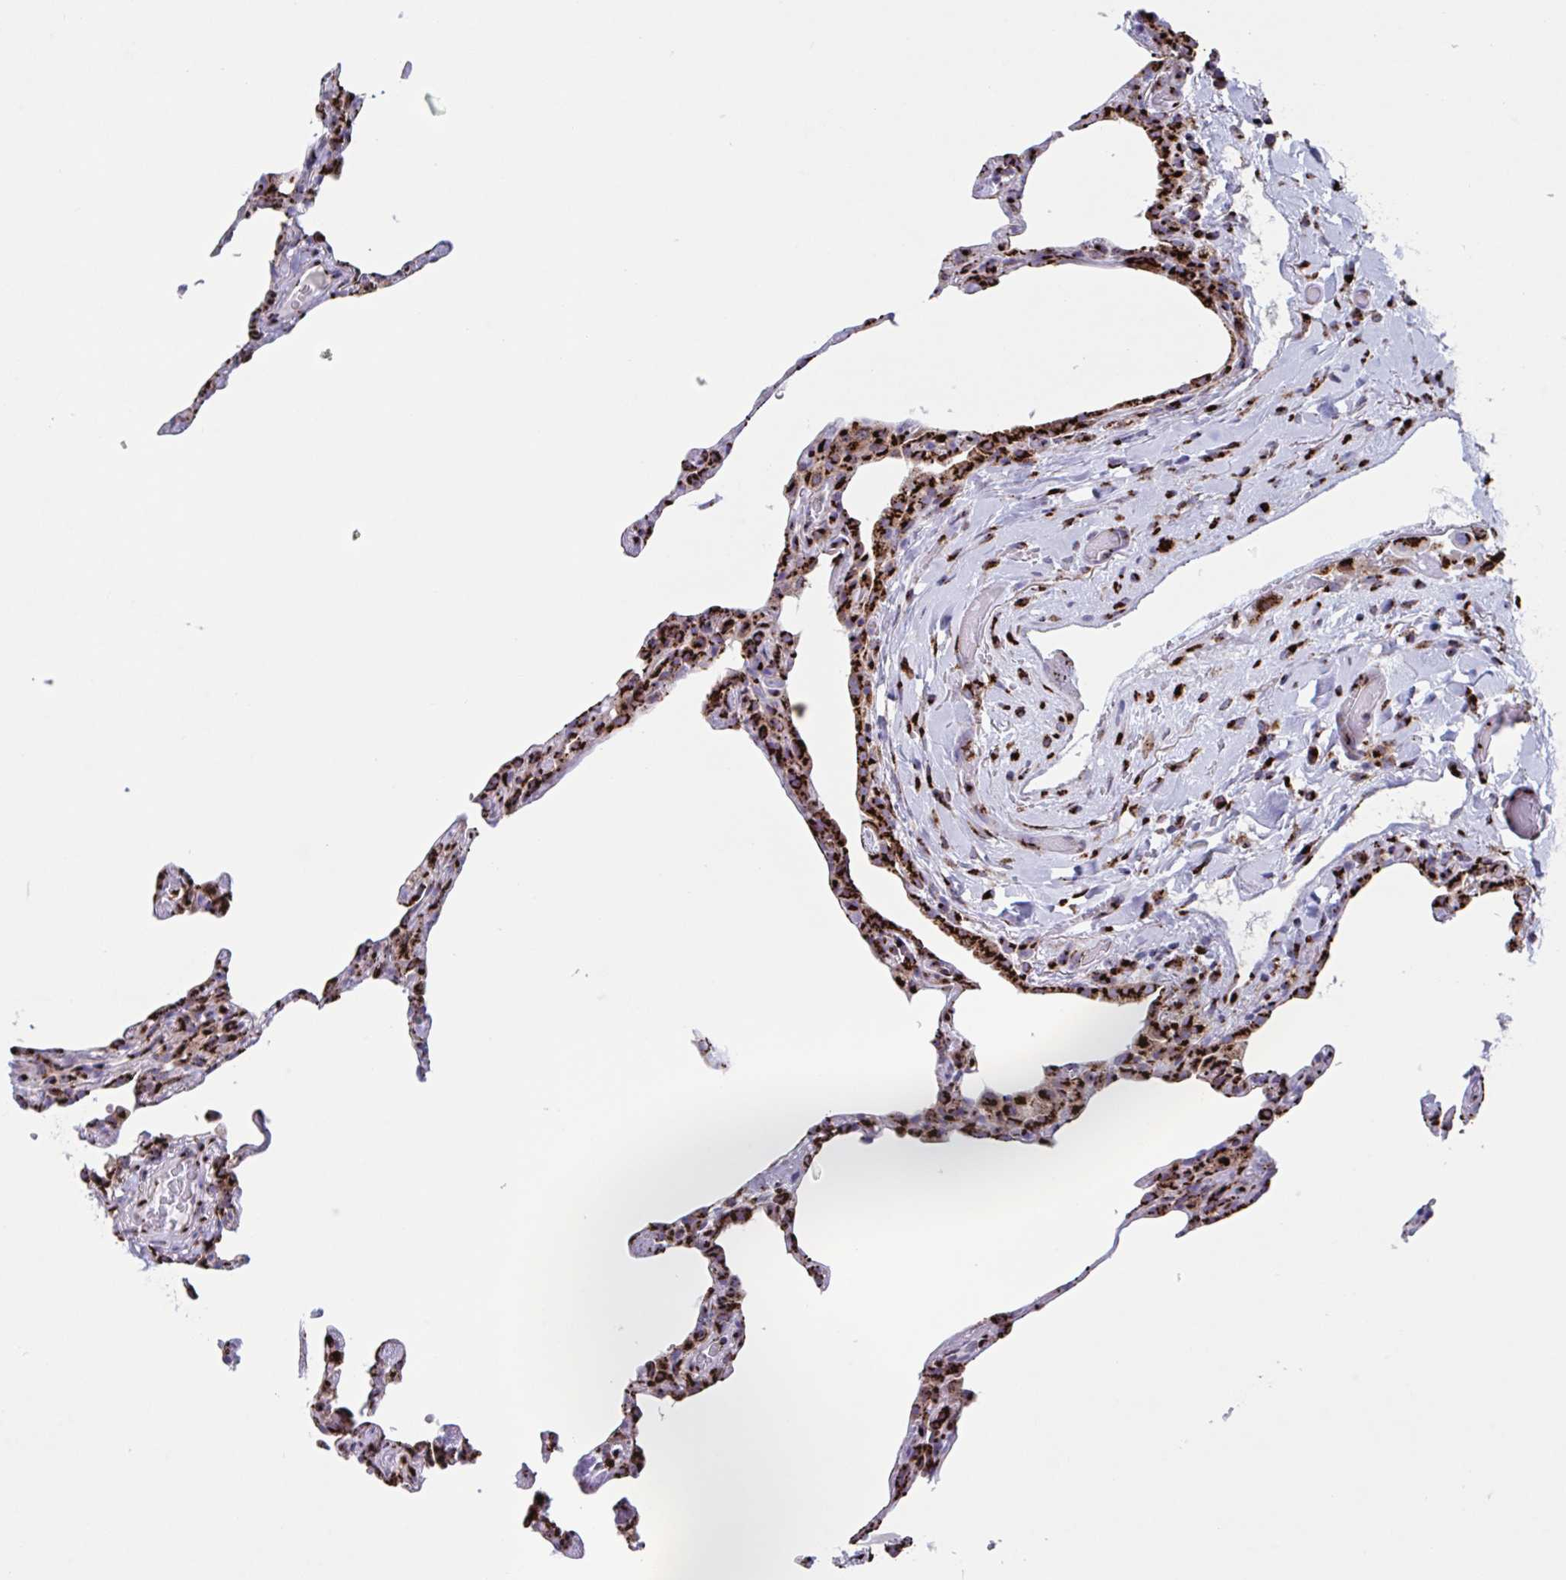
{"staining": {"intensity": "strong", "quantity": ">75%", "location": "cytoplasmic/membranous"}, "tissue": "lung", "cell_type": "Alveolar cells", "image_type": "normal", "snomed": [{"axis": "morphology", "description": "Normal tissue, NOS"}, {"axis": "topography", "description": "Lung"}], "caption": "Immunohistochemical staining of benign human lung exhibits strong cytoplasmic/membranous protein positivity in approximately >75% of alveolar cells. The staining was performed using DAB (3,3'-diaminobenzidine), with brown indicating positive protein expression. Nuclei are stained blue with hematoxylin.", "gene": "RFK", "patient": {"sex": "female", "age": 57}}